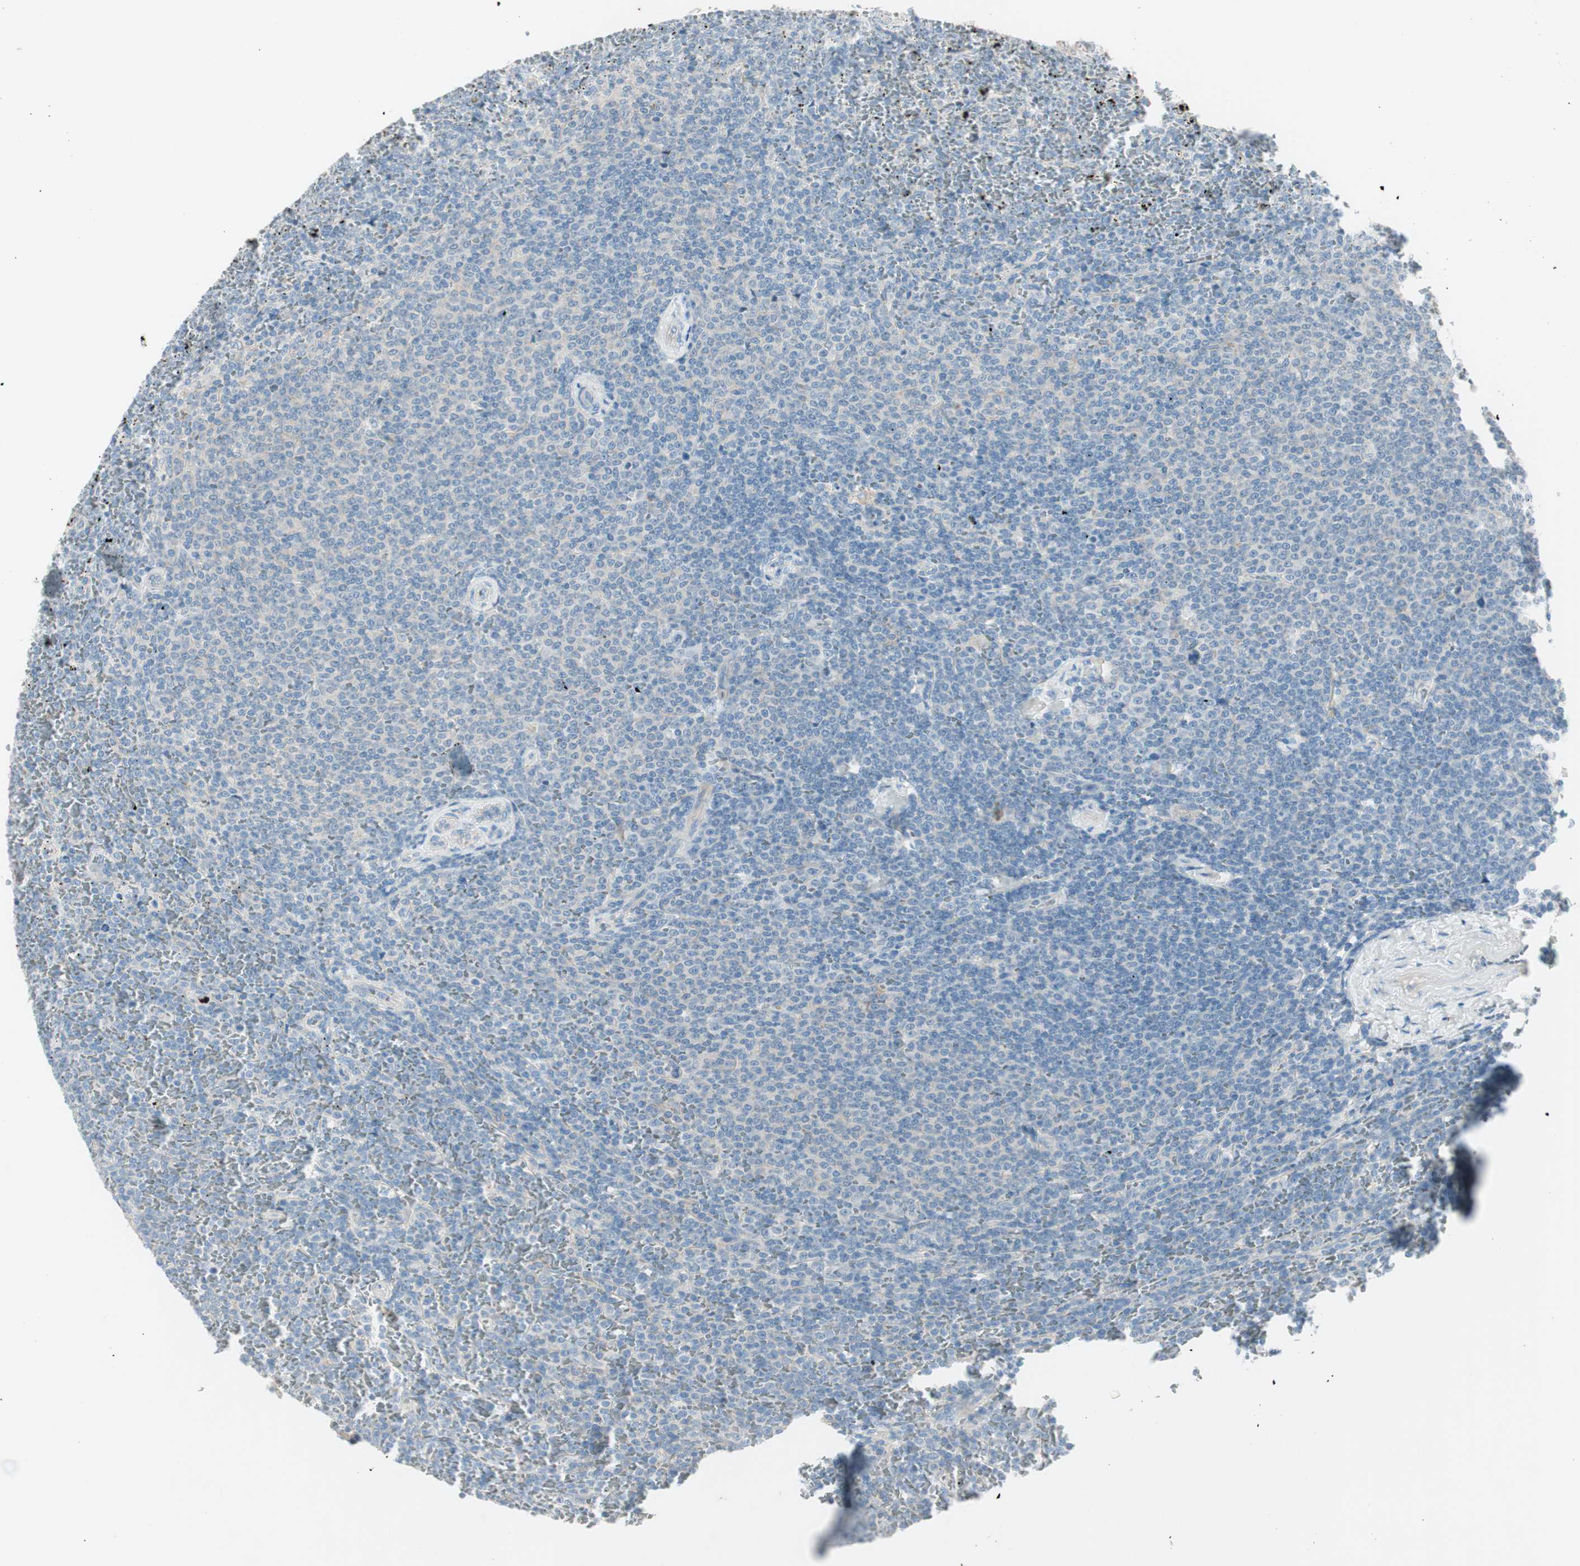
{"staining": {"intensity": "negative", "quantity": "none", "location": "none"}, "tissue": "lymphoma", "cell_type": "Tumor cells", "image_type": "cancer", "snomed": [{"axis": "morphology", "description": "Malignant lymphoma, non-Hodgkin's type, Low grade"}, {"axis": "topography", "description": "Spleen"}], "caption": "Immunohistochemistry micrograph of human low-grade malignant lymphoma, non-Hodgkin's type stained for a protein (brown), which shows no expression in tumor cells.", "gene": "MAPRE3", "patient": {"sex": "female", "age": 77}}